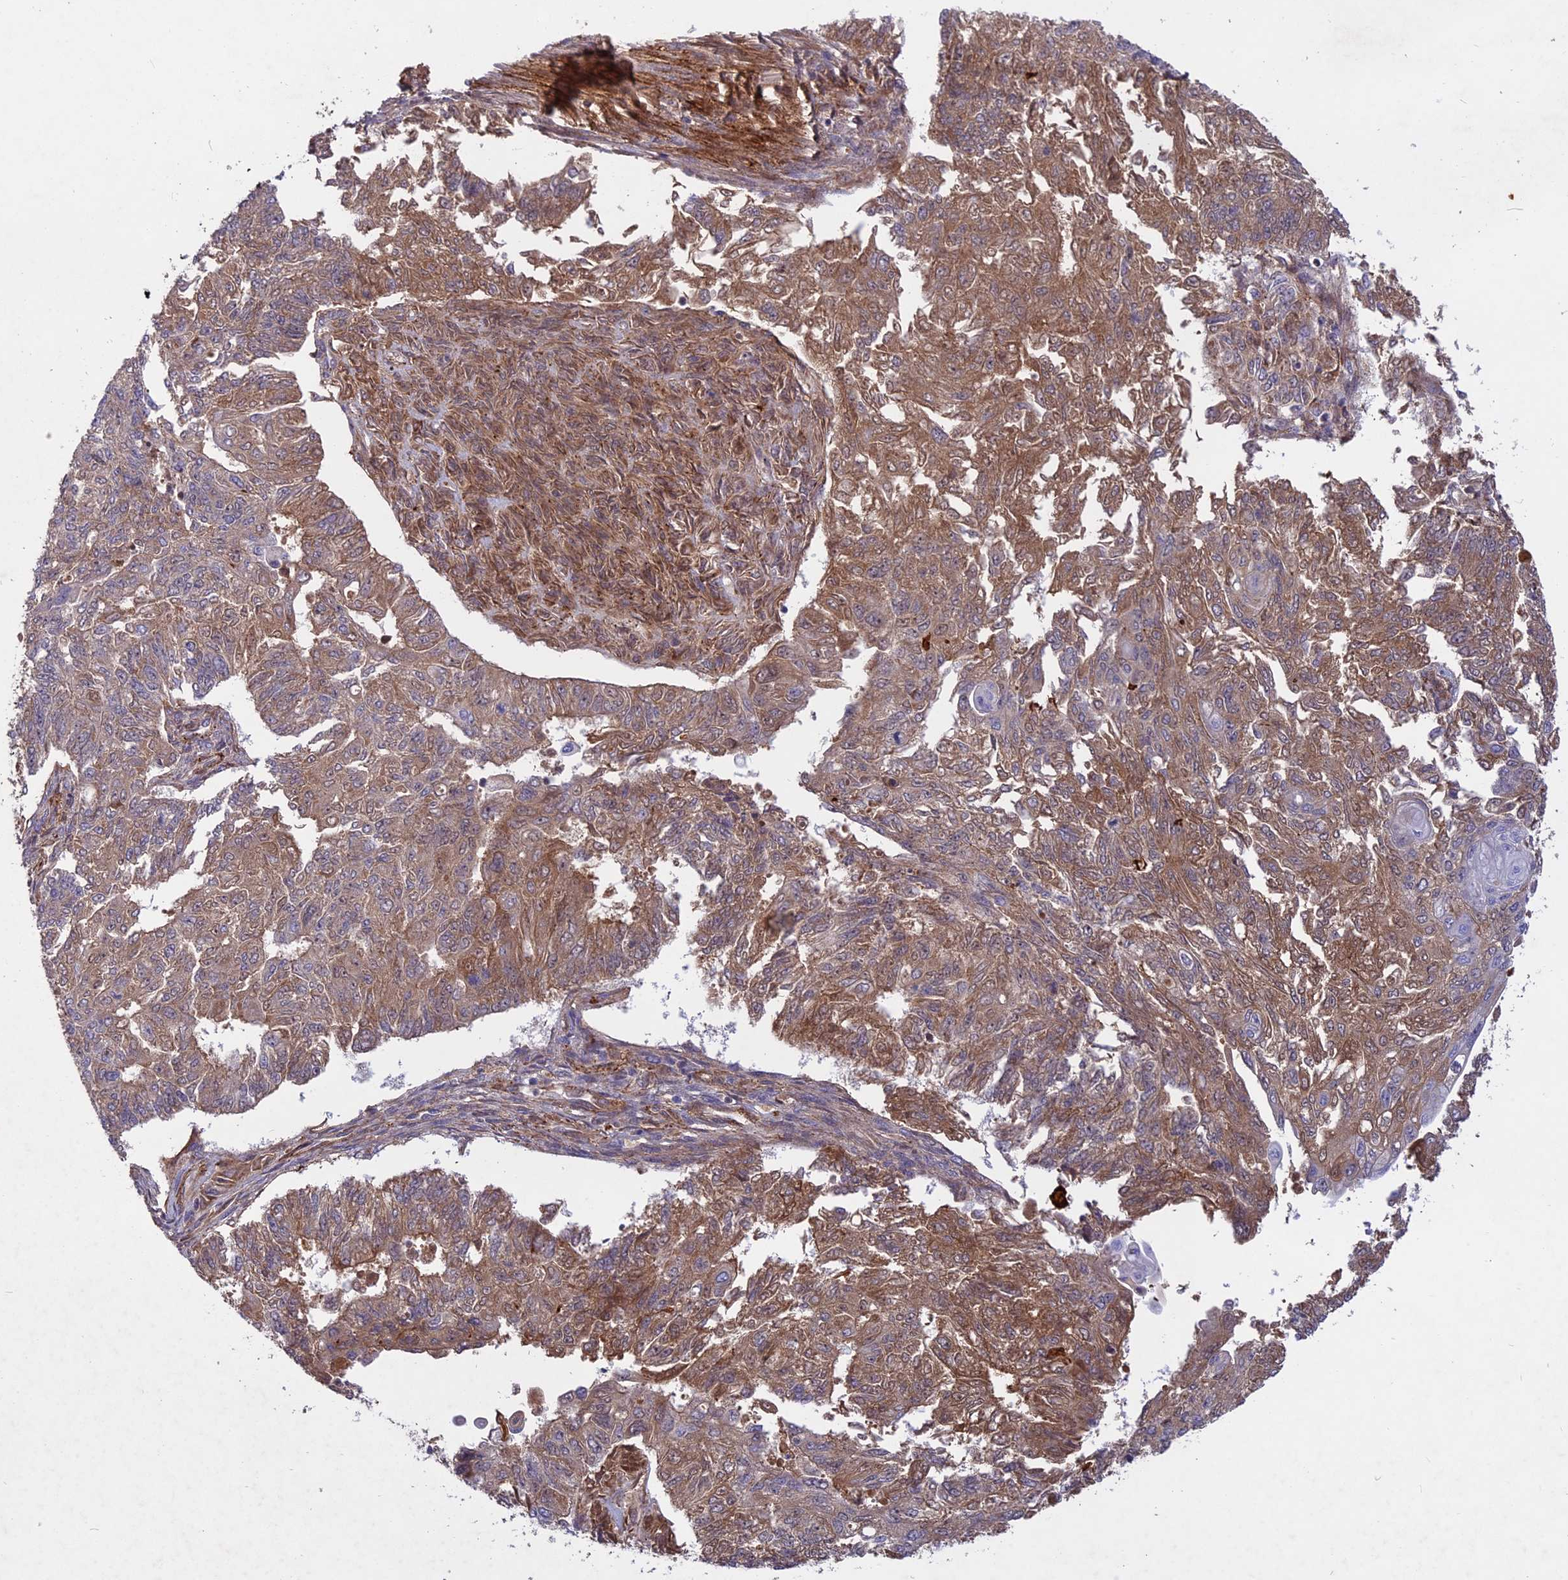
{"staining": {"intensity": "moderate", "quantity": ">75%", "location": "cytoplasmic/membranous"}, "tissue": "endometrial cancer", "cell_type": "Tumor cells", "image_type": "cancer", "snomed": [{"axis": "morphology", "description": "Adenocarcinoma, NOS"}, {"axis": "topography", "description": "Endometrium"}], "caption": "The micrograph reveals immunohistochemical staining of endometrial cancer (adenocarcinoma). There is moderate cytoplasmic/membranous positivity is appreciated in about >75% of tumor cells. (Stains: DAB (3,3'-diaminobenzidine) in brown, nuclei in blue, Microscopy: brightfield microscopy at high magnification).", "gene": "ADO", "patient": {"sex": "female", "age": 32}}